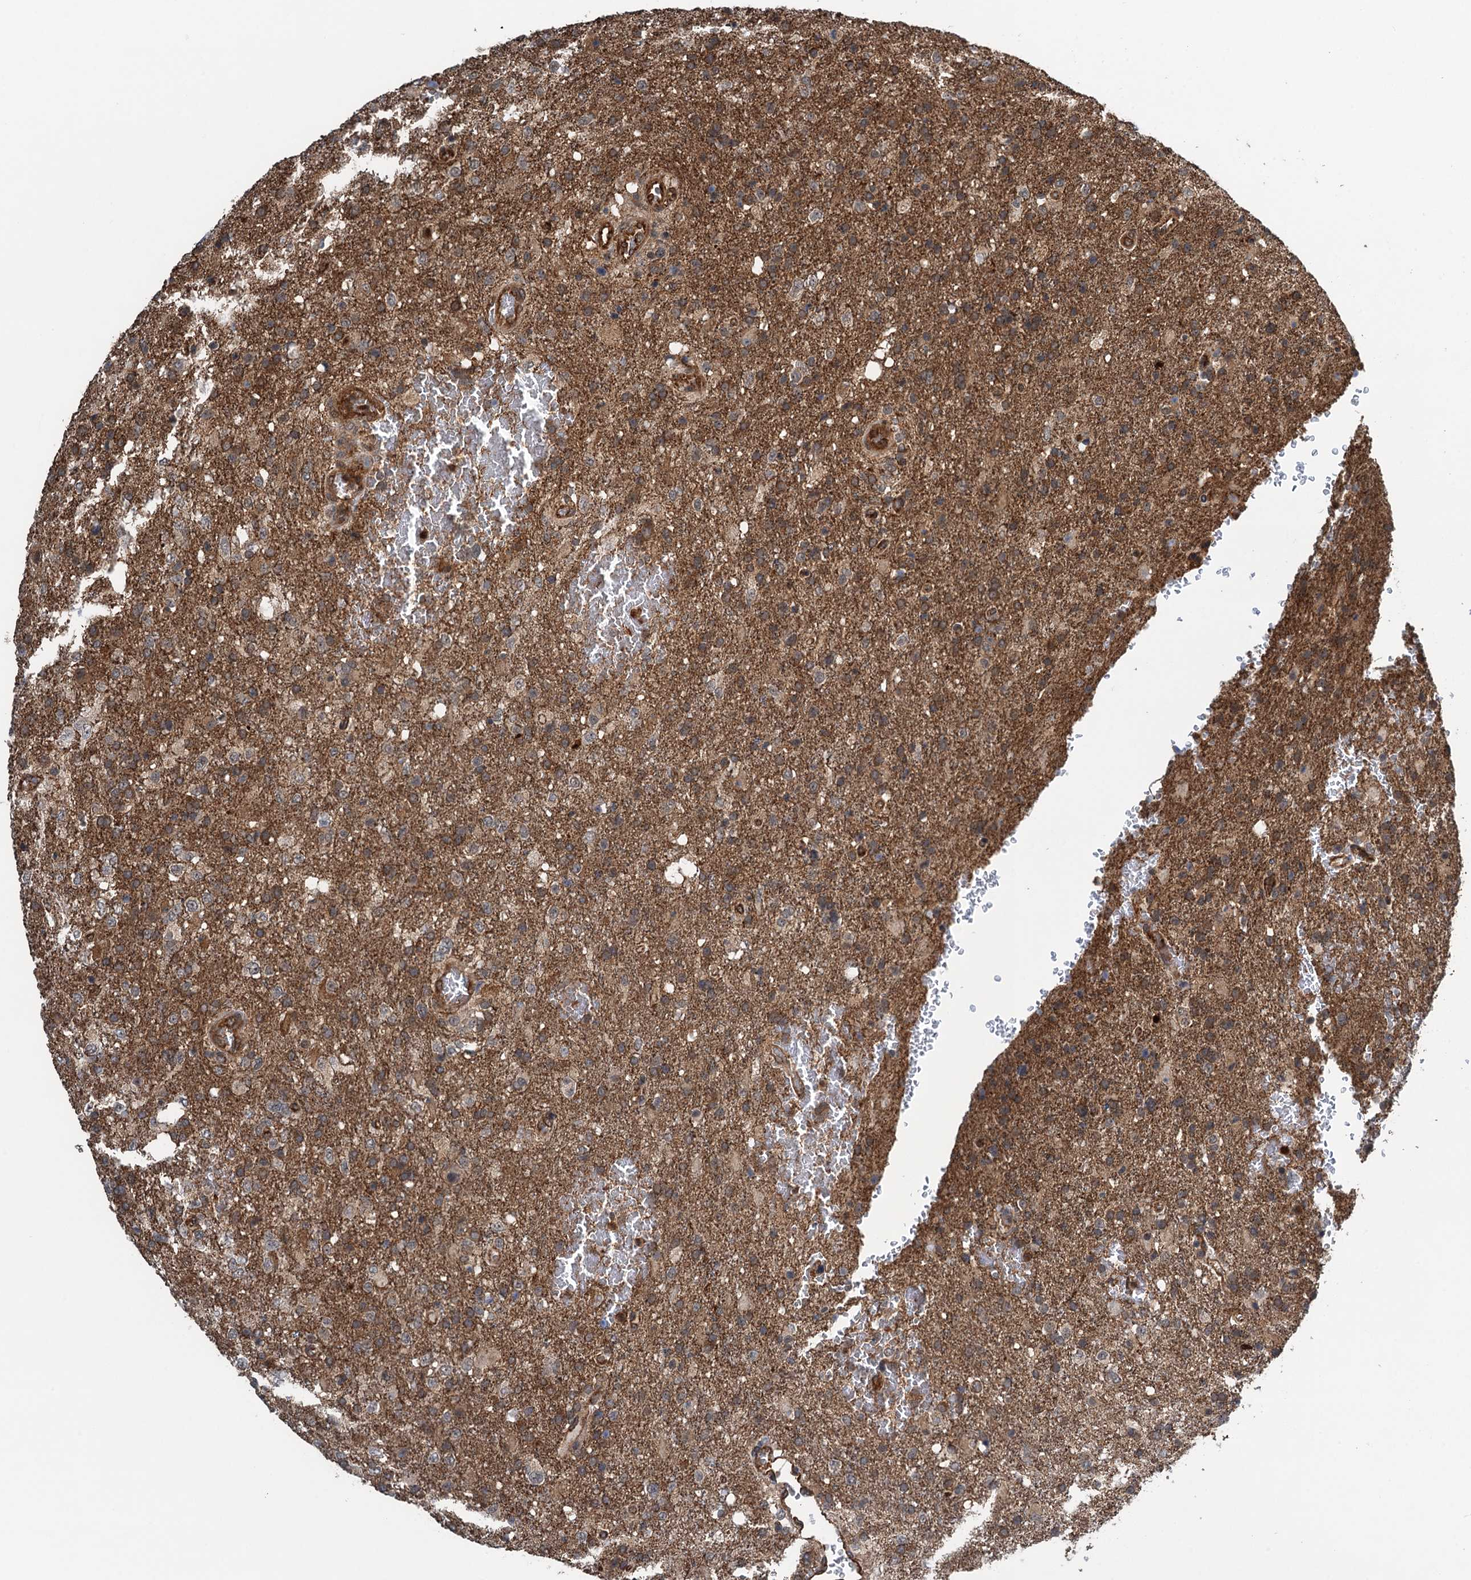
{"staining": {"intensity": "moderate", "quantity": ">75%", "location": "cytoplasmic/membranous"}, "tissue": "glioma", "cell_type": "Tumor cells", "image_type": "cancer", "snomed": [{"axis": "morphology", "description": "Glioma, malignant, High grade"}, {"axis": "topography", "description": "Brain"}], "caption": "Malignant high-grade glioma stained with a brown dye reveals moderate cytoplasmic/membranous positive expression in approximately >75% of tumor cells.", "gene": "WHAMM", "patient": {"sex": "female", "age": 74}}